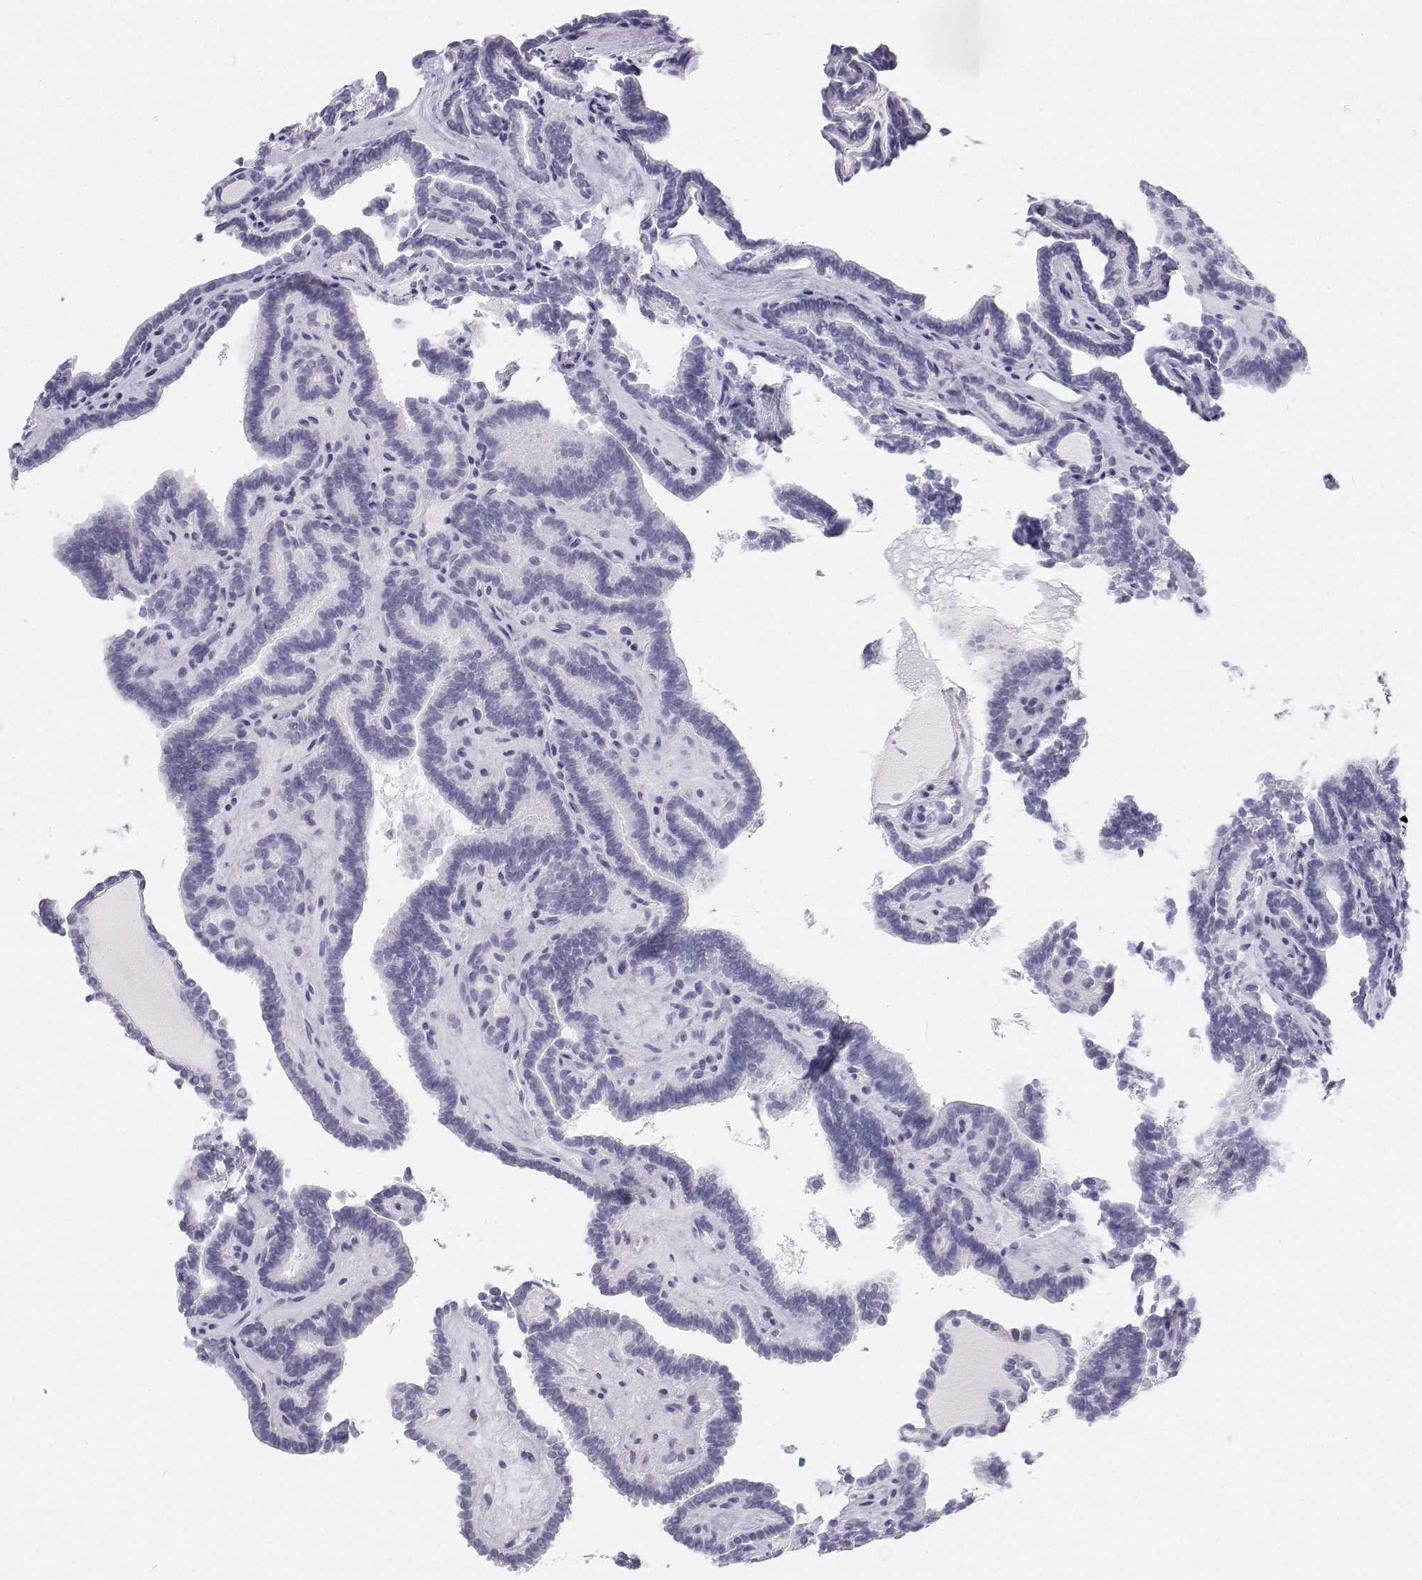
{"staining": {"intensity": "negative", "quantity": "none", "location": "none"}, "tissue": "thyroid cancer", "cell_type": "Tumor cells", "image_type": "cancer", "snomed": [{"axis": "morphology", "description": "Papillary adenocarcinoma, NOS"}, {"axis": "topography", "description": "Thyroid gland"}], "caption": "Image shows no significant protein expression in tumor cells of papillary adenocarcinoma (thyroid).", "gene": "TTN", "patient": {"sex": "female", "age": 21}}